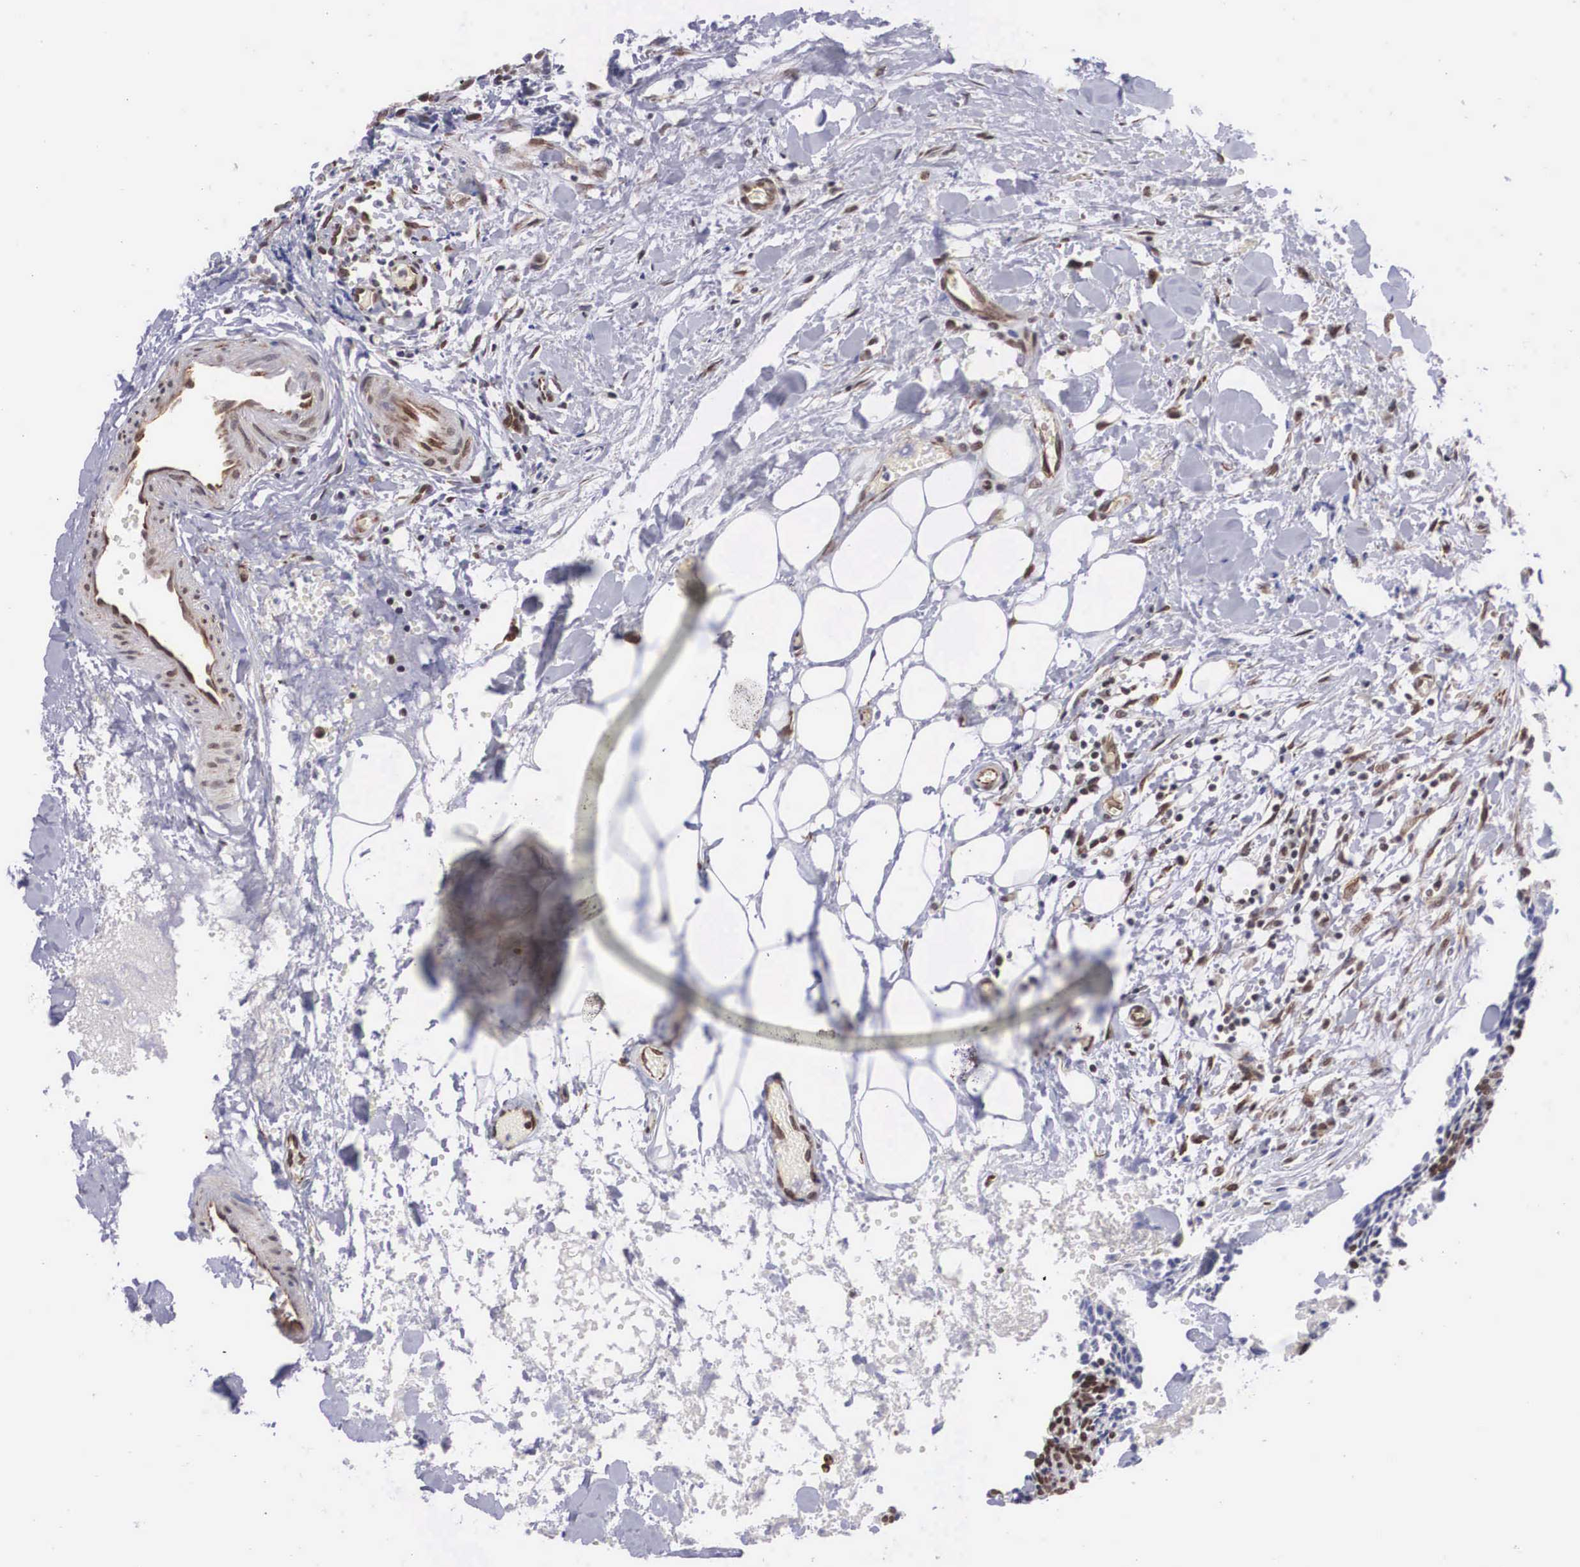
{"staining": {"intensity": "moderate", "quantity": ">75%", "location": "nuclear"}, "tissue": "head and neck cancer", "cell_type": "Tumor cells", "image_type": "cancer", "snomed": [{"axis": "morphology", "description": "Squamous cell carcinoma, NOS"}, {"axis": "topography", "description": "Salivary gland"}, {"axis": "topography", "description": "Head-Neck"}], "caption": "Immunohistochemical staining of head and neck squamous cell carcinoma displays medium levels of moderate nuclear protein expression in about >75% of tumor cells. Using DAB (brown) and hematoxylin (blue) stains, captured at high magnification using brightfield microscopy.", "gene": "MORC2", "patient": {"sex": "male", "age": 70}}